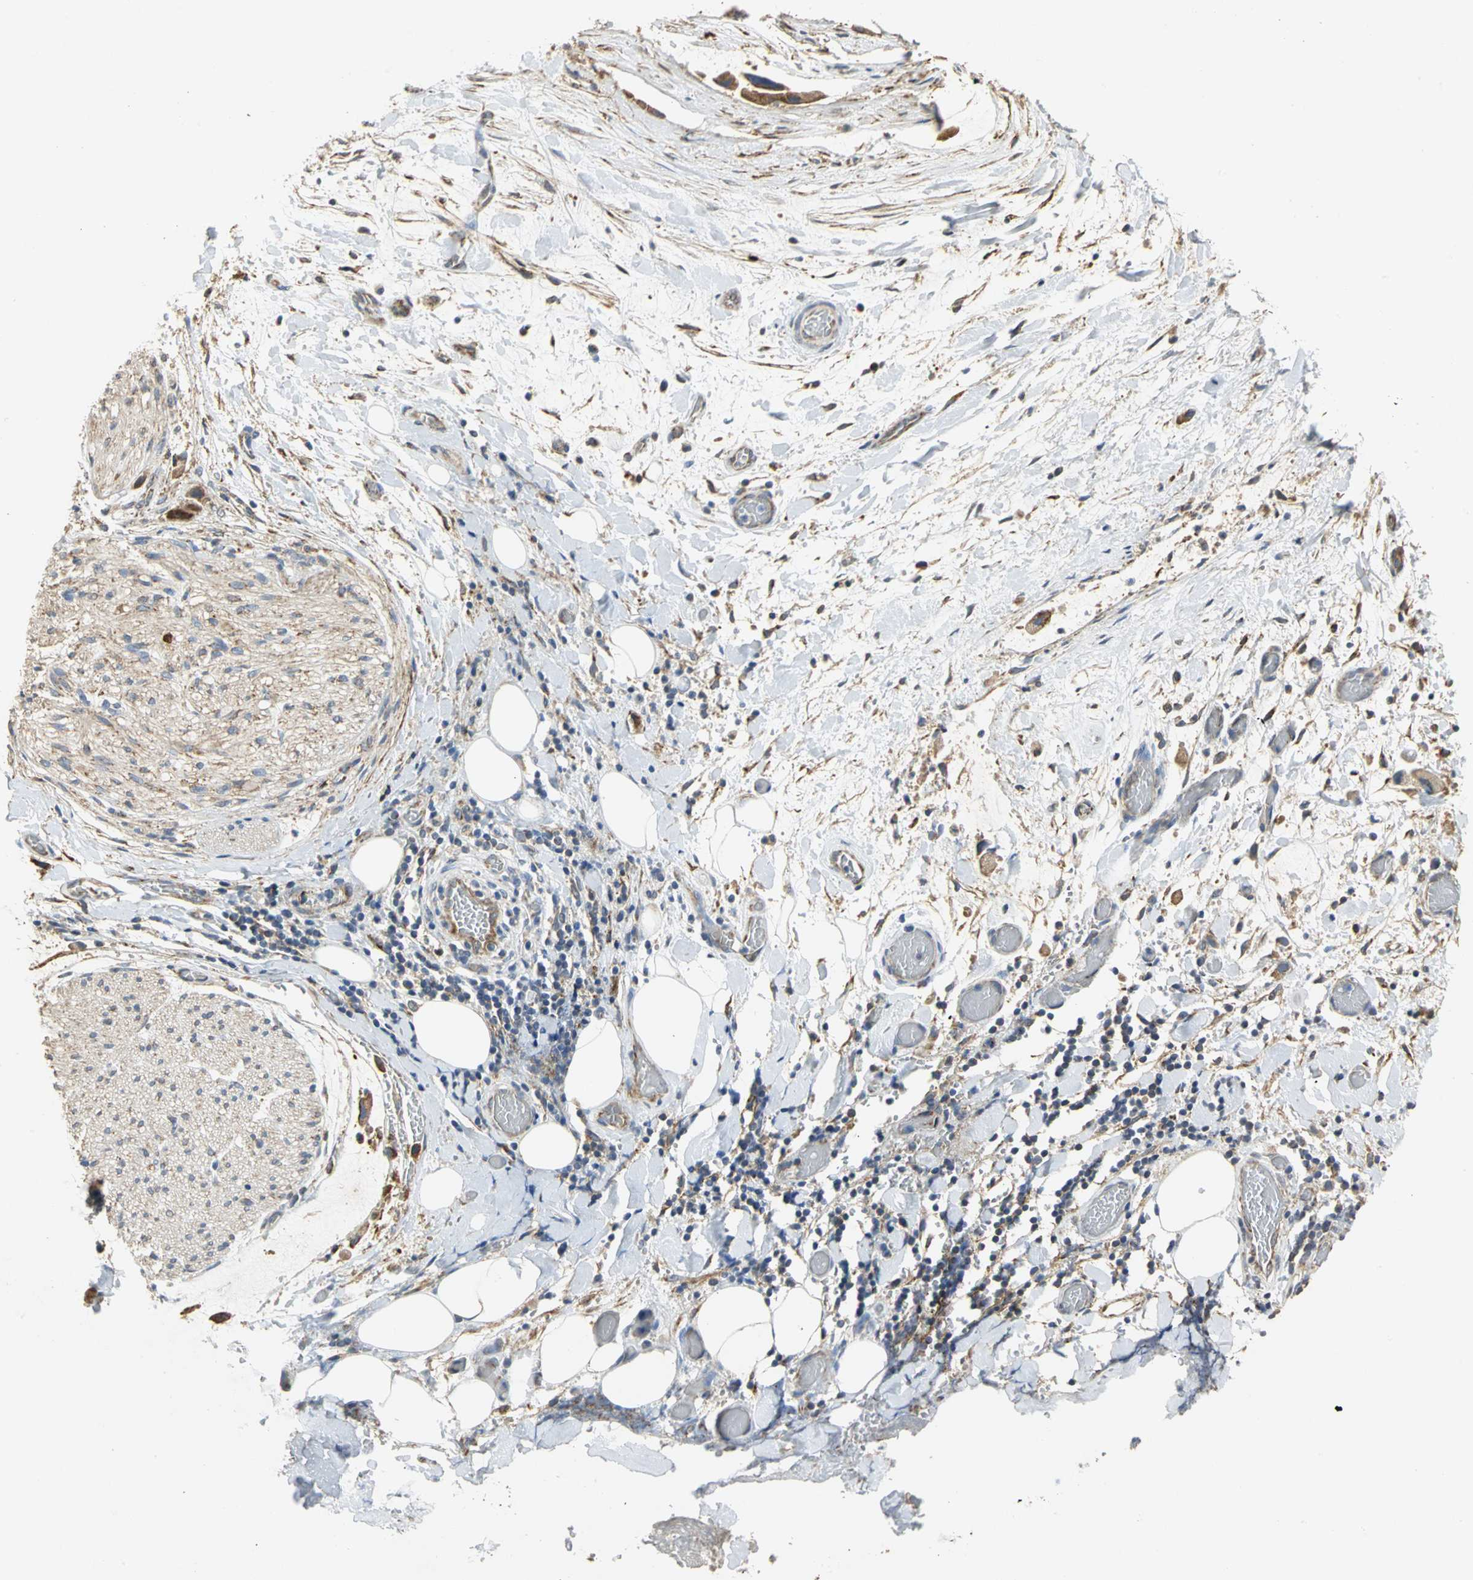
{"staining": {"intensity": "weak", "quantity": "25%-75%", "location": "cytoplasmic/membranous"}, "tissue": "adipose tissue", "cell_type": "Adipocytes", "image_type": "normal", "snomed": [{"axis": "morphology", "description": "Normal tissue, NOS"}, {"axis": "morphology", "description": "Cholangiocarcinoma"}, {"axis": "topography", "description": "Liver"}, {"axis": "topography", "description": "Peripheral nerve tissue"}], "caption": "IHC staining of unremarkable adipose tissue, which shows low levels of weak cytoplasmic/membranous expression in about 25%-75% of adipocytes indicating weak cytoplasmic/membranous protein expression. The staining was performed using DAB (brown) for protein detection and nuclei were counterstained in hematoxylin (blue).", "gene": "NDUFB5", "patient": {"sex": "male", "age": 50}}